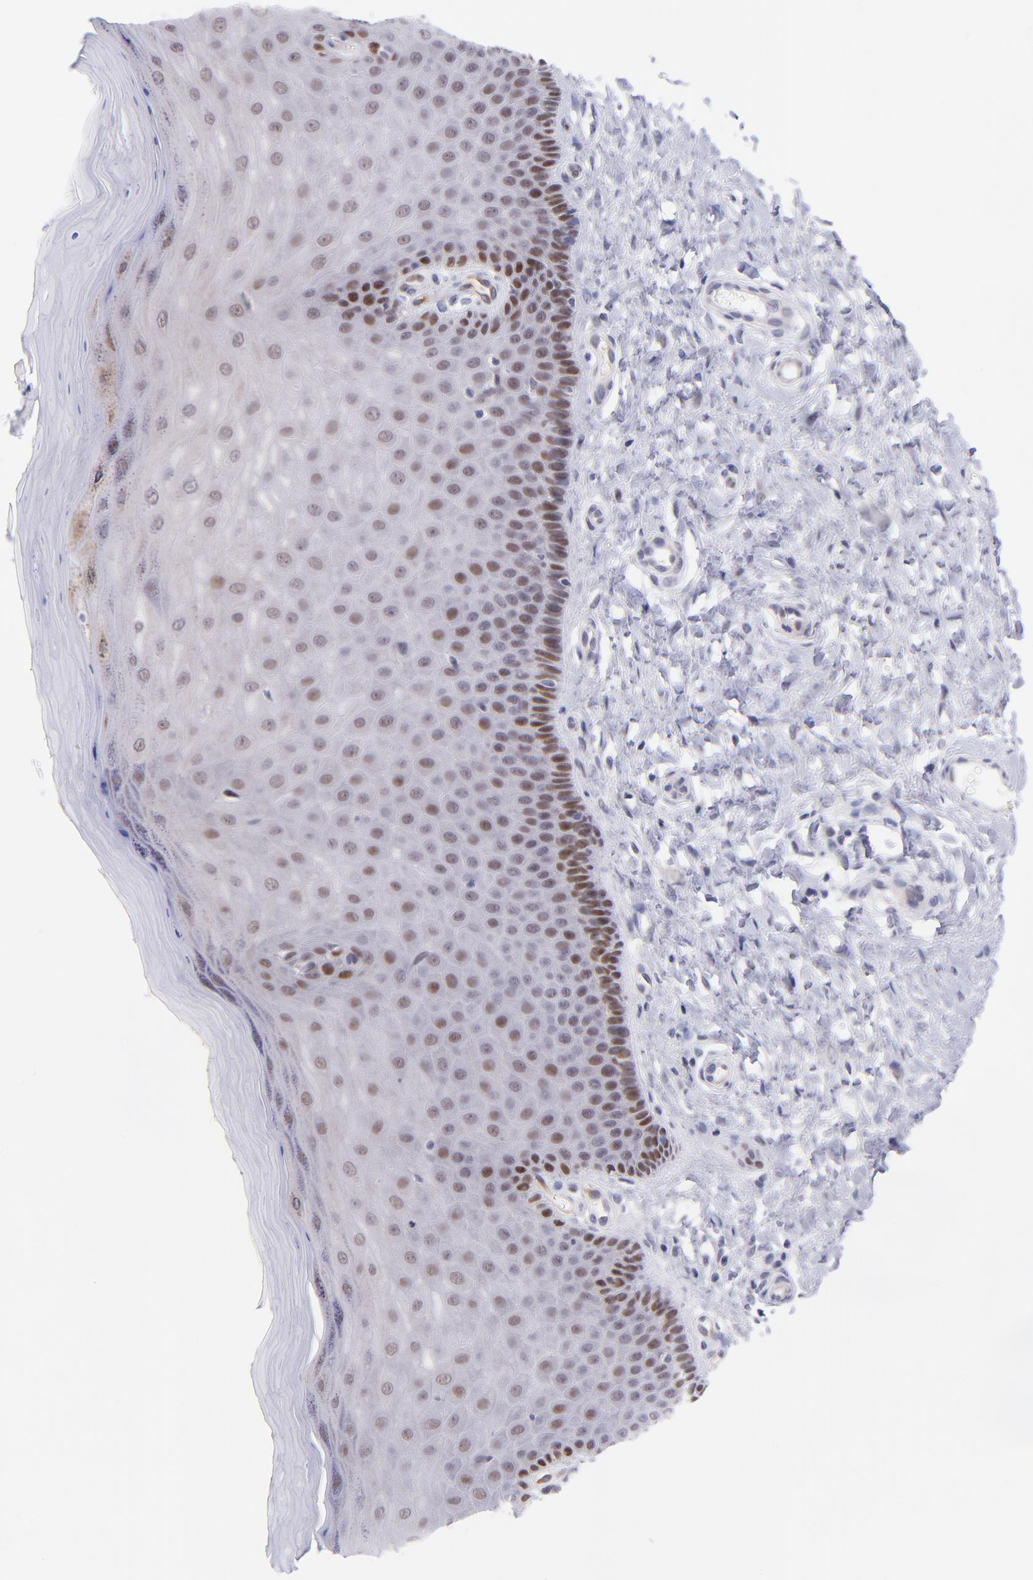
{"staining": {"intensity": "moderate", "quantity": ">75%", "location": "nuclear"}, "tissue": "cervix", "cell_type": "Glandular cells", "image_type": "normal", "snomed": [{"axis": "morphology", "description": "Normal tissue, NOS"}, {"axis": "topography", "description": "Cervix"}], "caption": "DAB immunohistochemical staining of benign human cervix demonstrates moderate nuclear protein staining in about >75% of glandular cells. (Brightfield microscopy of DAB IHC at high magnification).", "gene": "SOX6", "patient": {"sex": "female", "age": 55}}